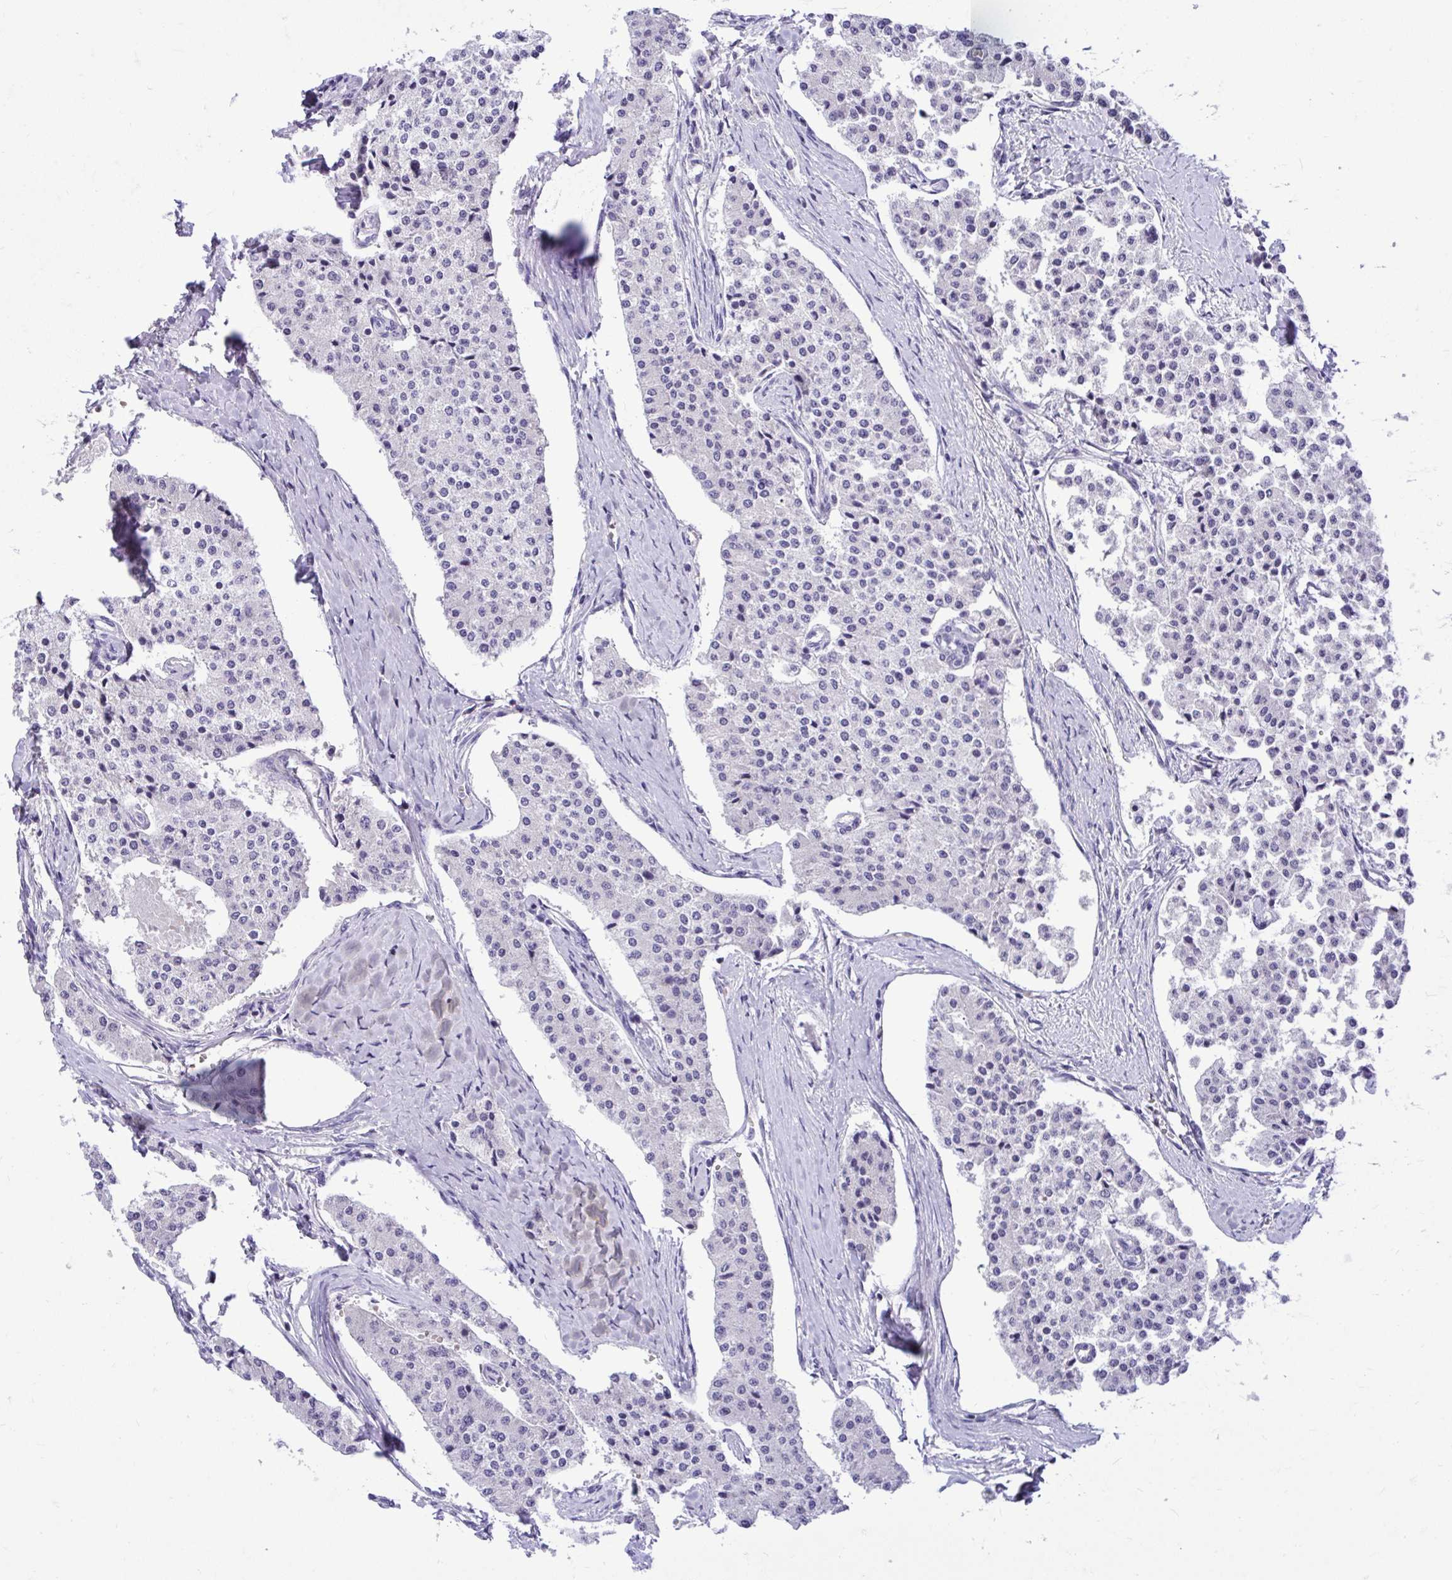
{"staining": {"intensity": "negative", "quantity": "none", "location": "none"}, "tissue": "carcinoid", "cell_type": "Tumor cells", "image_type": "cancer", "snomed": [{"axis": "morphology", "description": "Carcinoid, malignant, NOS"}, {"axis": "topography", "description": "Colon"}], "caption": "A high-resolution photomicrograph shows IHC staining of carcinoid (malignant), which shows no significant positivity in tumor cells.", "gene": "CDC20", "patient": {"sex": "female", "age": 52}}